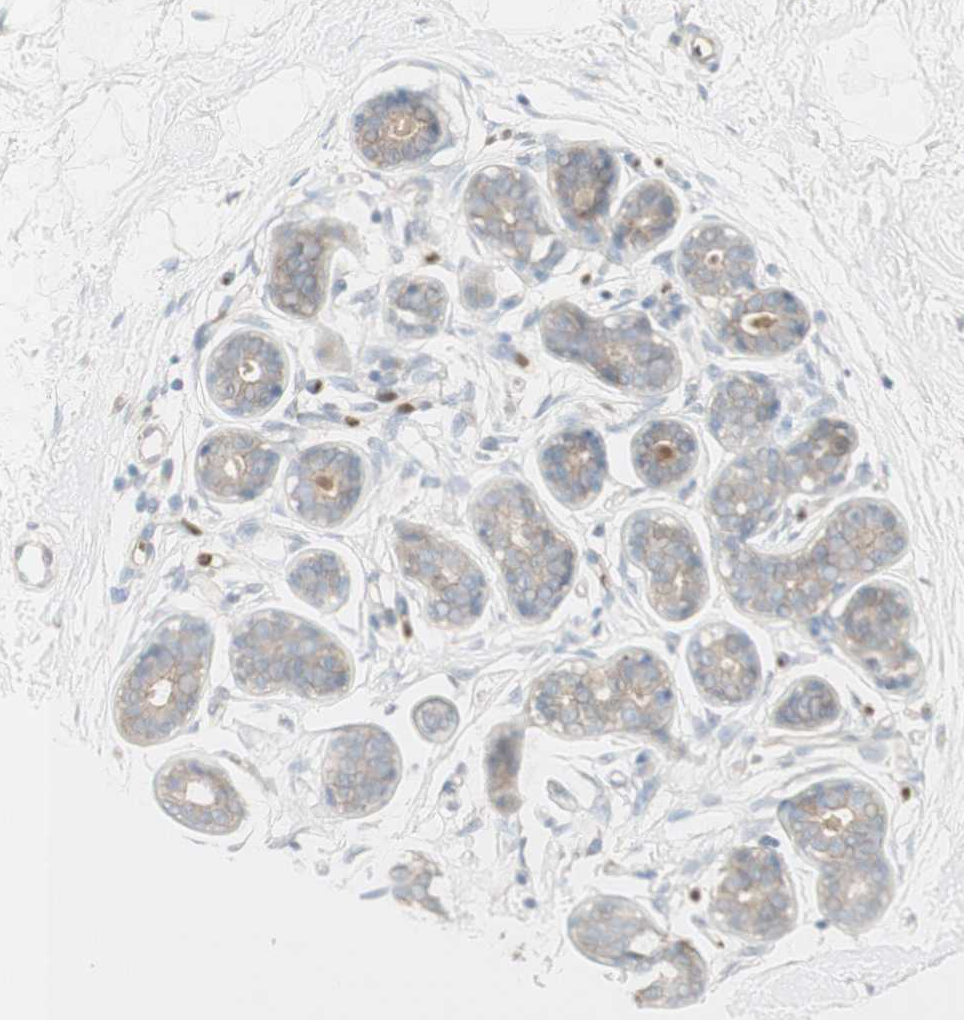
{"staining": {"intensity": "negative", "quantity": "none", "location": "none"}, "tissue": "breast", "cell_type": "Adipocytes", "image_type": "normal", "snomed": [{"axis": "morphology", "description": "Normal tissue, NOS"}, {"axis": "topography", "description": "Breast"}], "caption": "Micrograph shows no protein staining in adipocytes of benign breast. Brightfield microscopy of immunohistochemistry stained with DAB (brown) and hematoxylin (blue), captured at high magnification.", "gene": "PTGER4", "patient": {"sex": "female", "age": 23}}